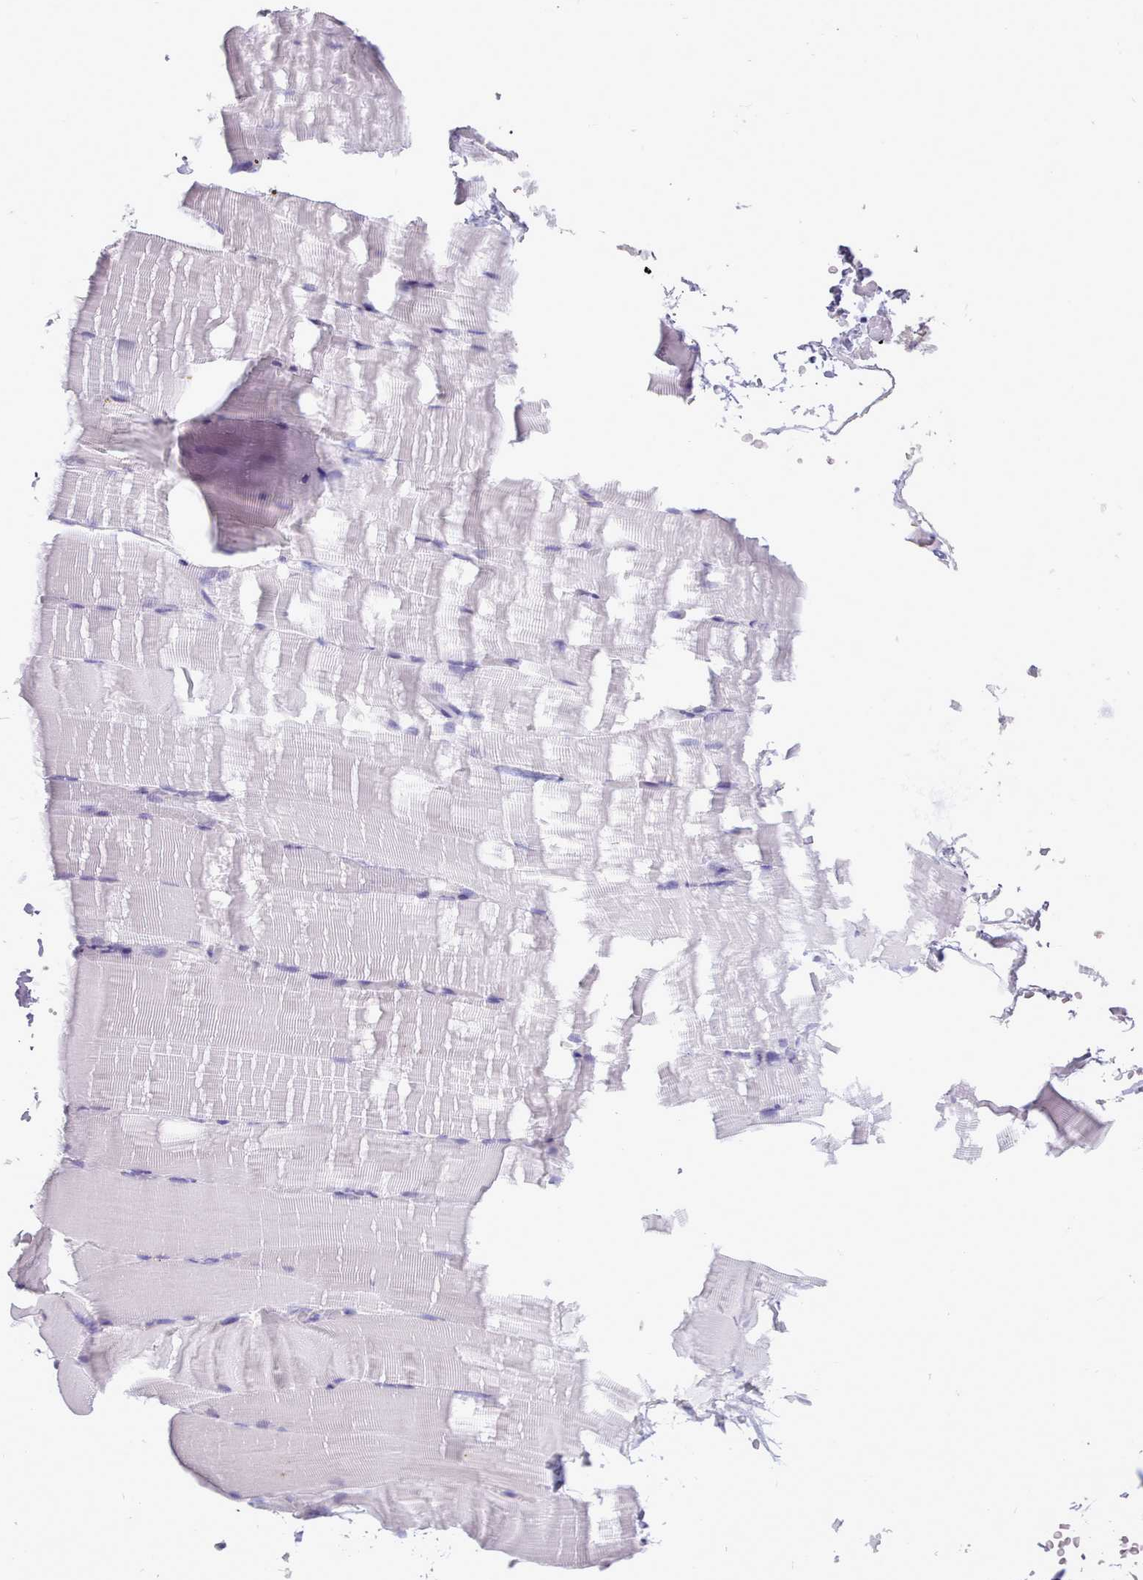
{"staining": {"intensity": "negative", "quantity": "none", "location": "none"}, "tissue": "skeletal muscle", "cell_type": "Myocytes", "image_type": "normal", "snomed": [{"axis": "morphology", "description": "Normal tissue, NOS"}, {"axis": "topography", "description": "Skeletal muscle"}, {"axis": "topography", "description": "Parathyroid gland"}], "caption": "Image shows no protein positivity in myocytes of benign skeletal muscle.", "gene": "TMEM253", "patient": {"sex": "female", "age": 37}}